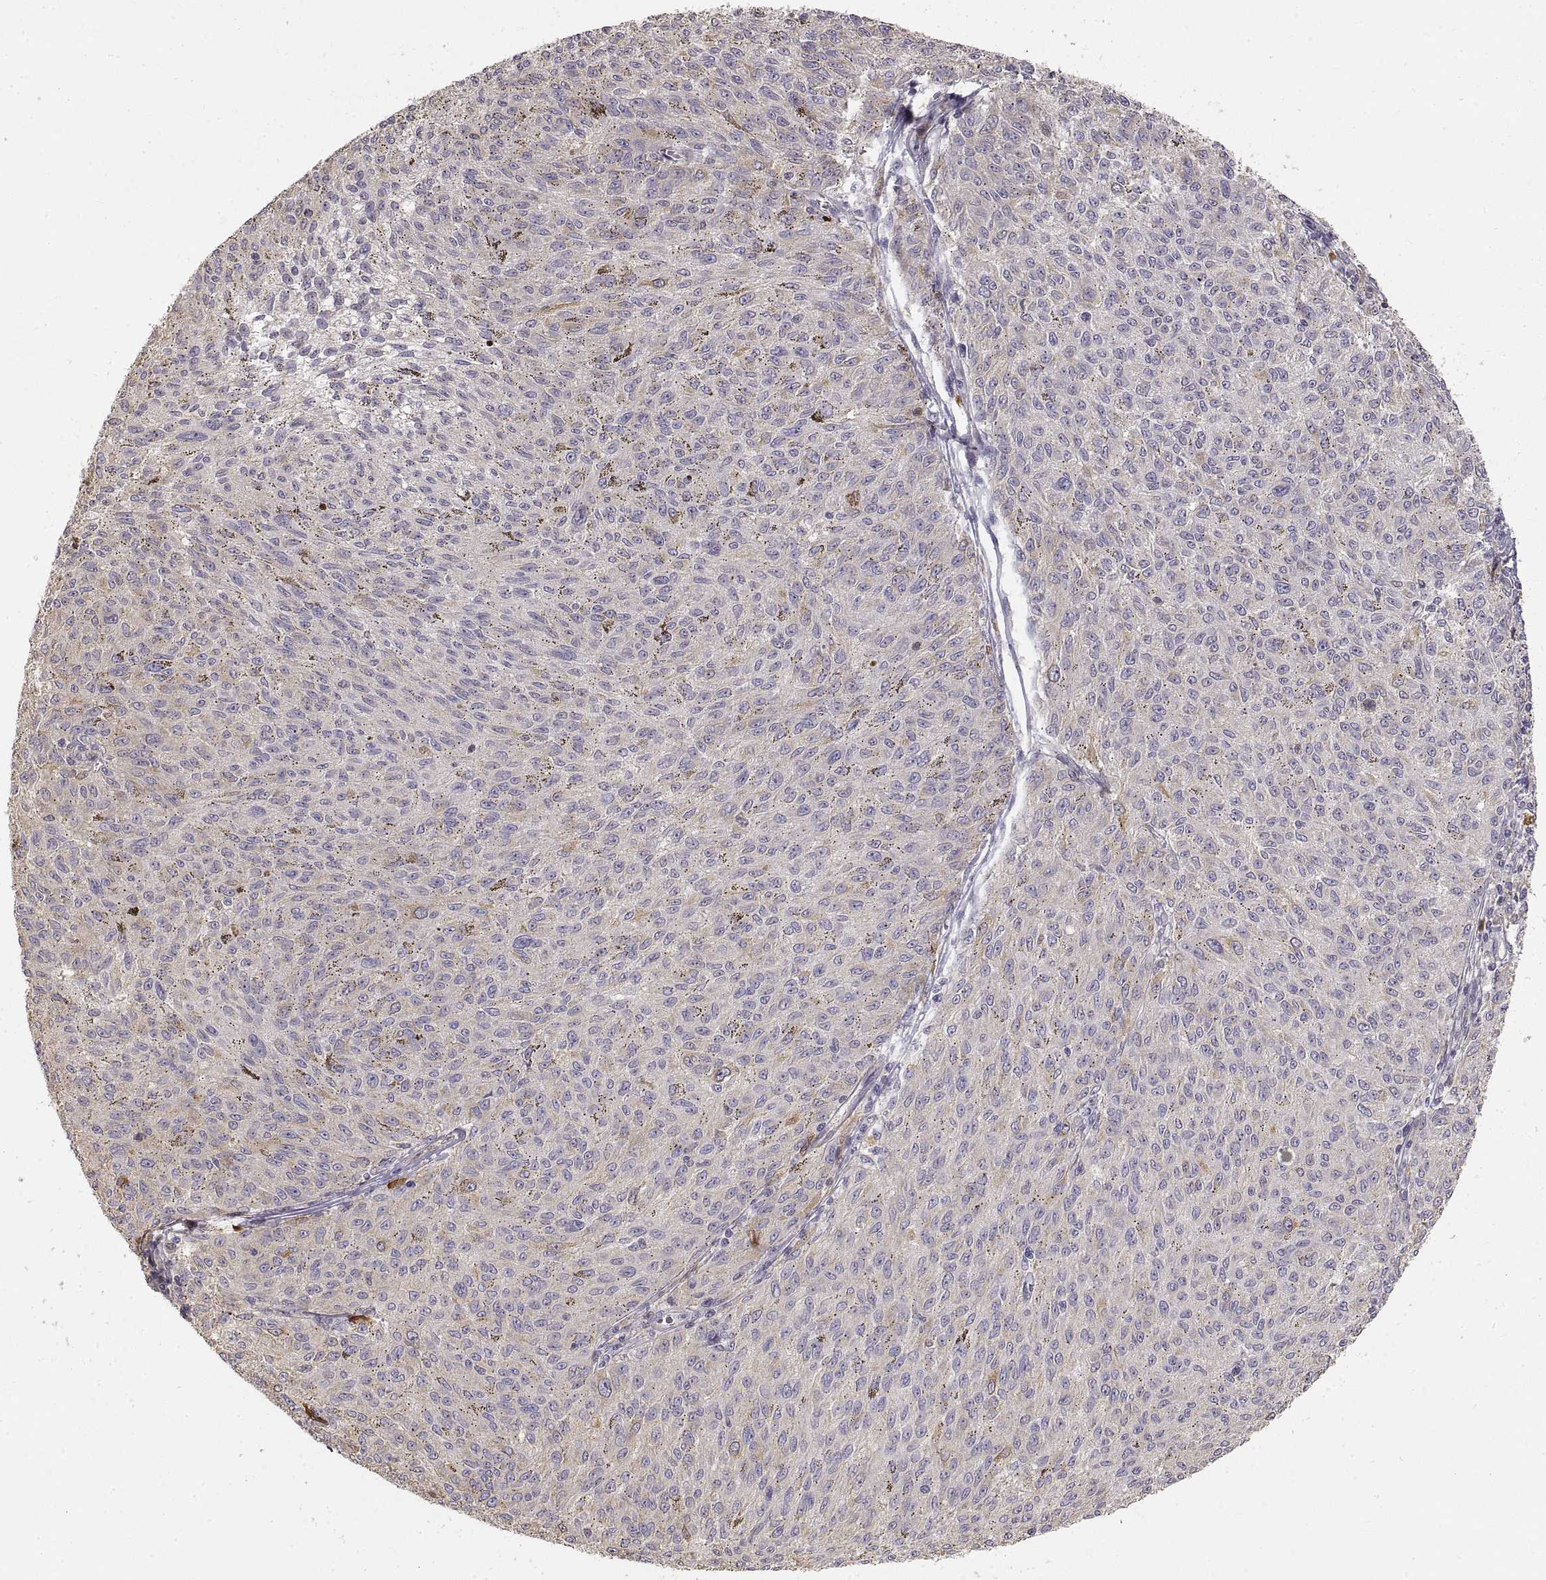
{"staining": {"intensity": "moderate", "quantity": "<25%", "location": "cytoplasmic/membranous"}, "tissue": "melanoma", "cell_type": "Tumor cells", "image_type": "cancer", "snomed": [{"axis": "morphology", "description": "Malignant melanoma, NOS"}, {"axis": "topography", "description": "Skin"}], "caption": "Malignant melanoma tissue demonstrates moderate cytoplasmic/membranous staining in about <25% of tumor cells, visualized by immunohistochemistry.", "gene": "HSP90AB1", "patient": {"sex": "female", "age": 72}}